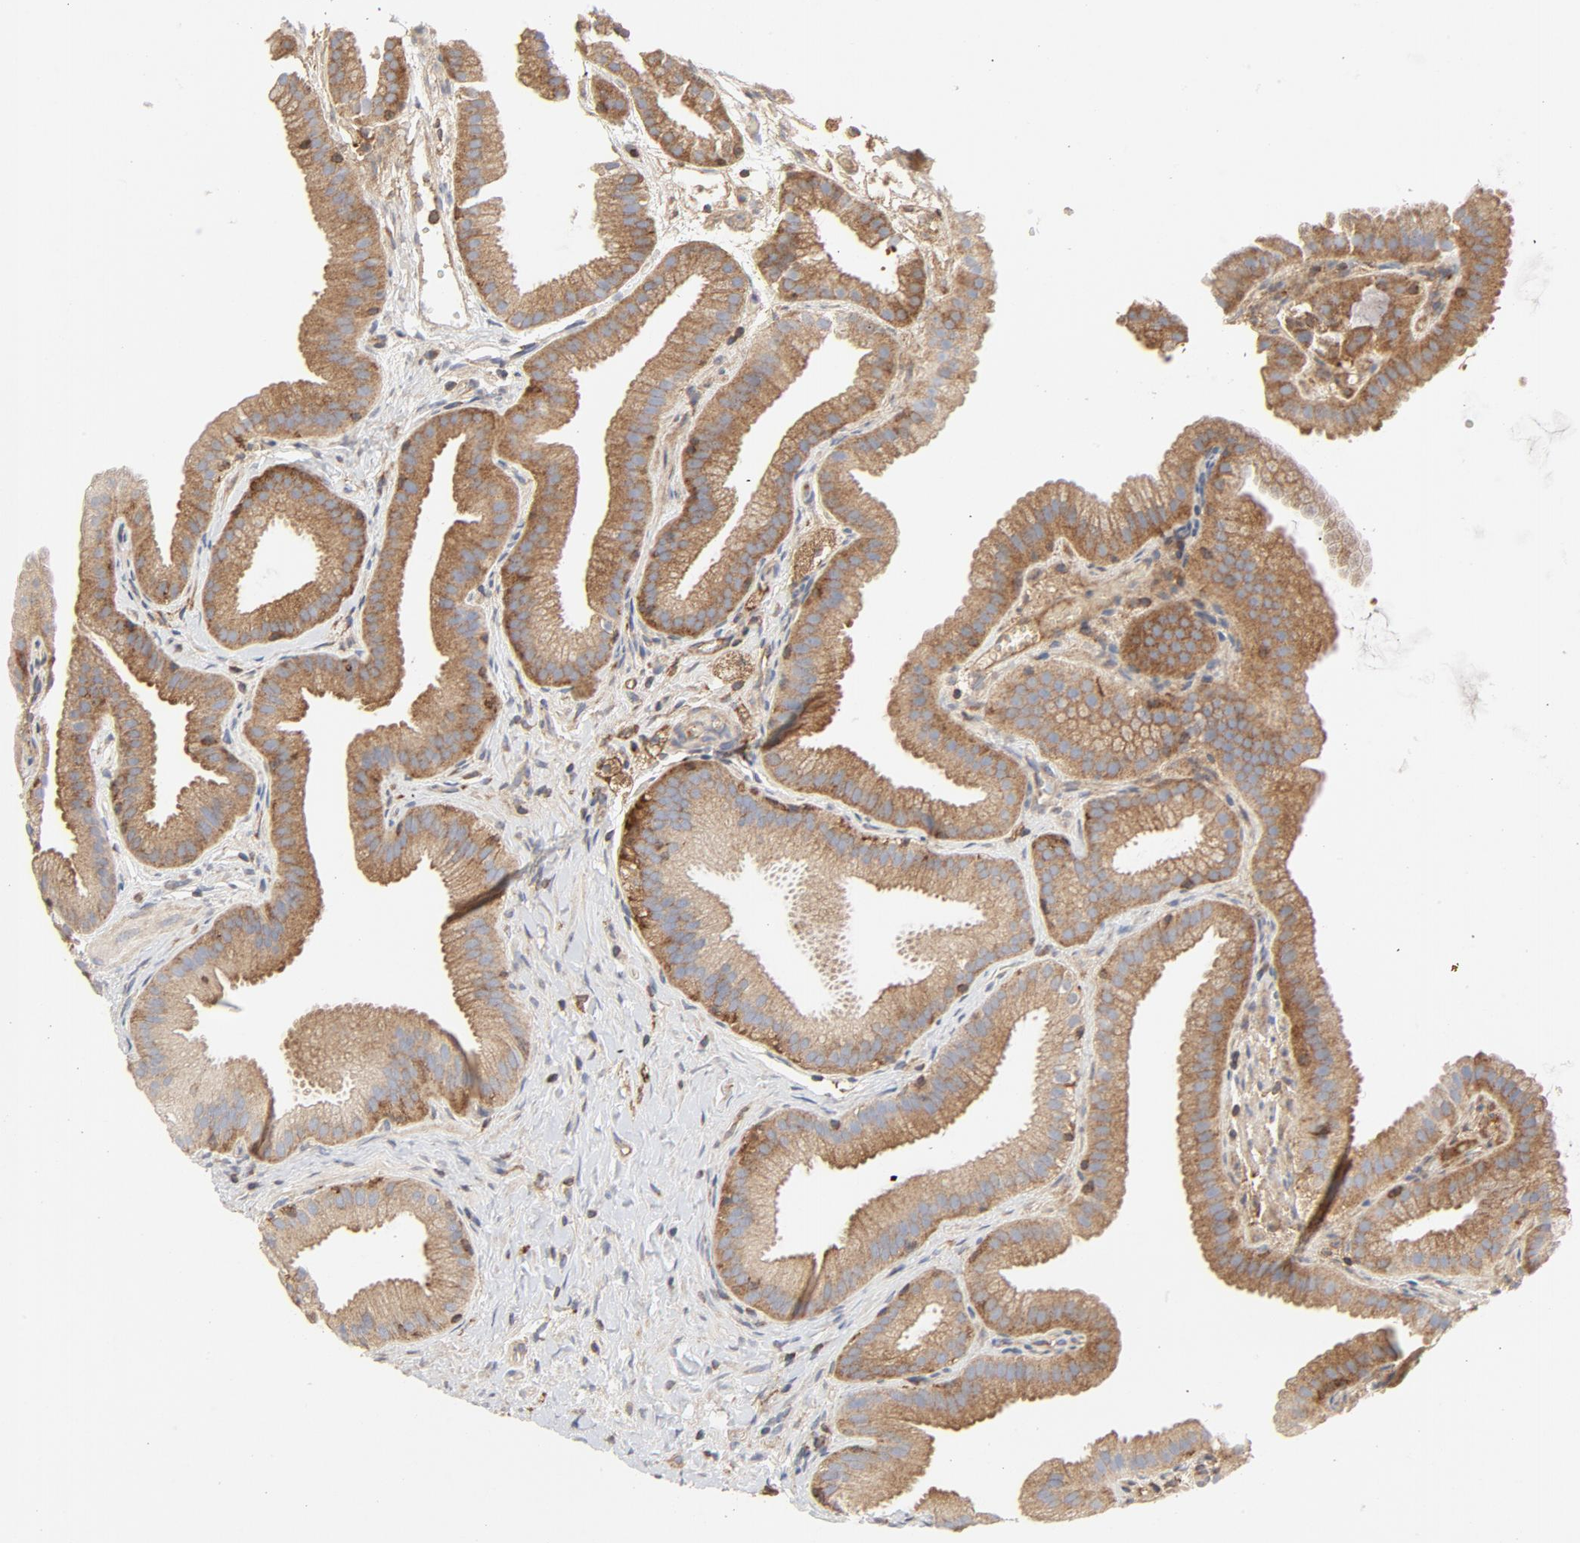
{"staining": {"intensity": "moderate", "quantity": ">75%", "location": "cytoplasmic/membranous"}, "tissue": "gallbladder", "cell_type": "Glandular cells", "image_type": "normal", "snomed": [{"axis": "morphology", "description": "Normal tissue, NOS"}, {"axis": "topography", "description": "Gallbladder"}], "caption": "A brown stain labels moderate cytoplasmic/membranous expression of a protein in glandular cells of unremarkable human gallbladder. (Brightfield microscopy of DAB IHC at high magnification).", "gene": "RABEP1", "patient": {"sex": "female", "age": 63}}